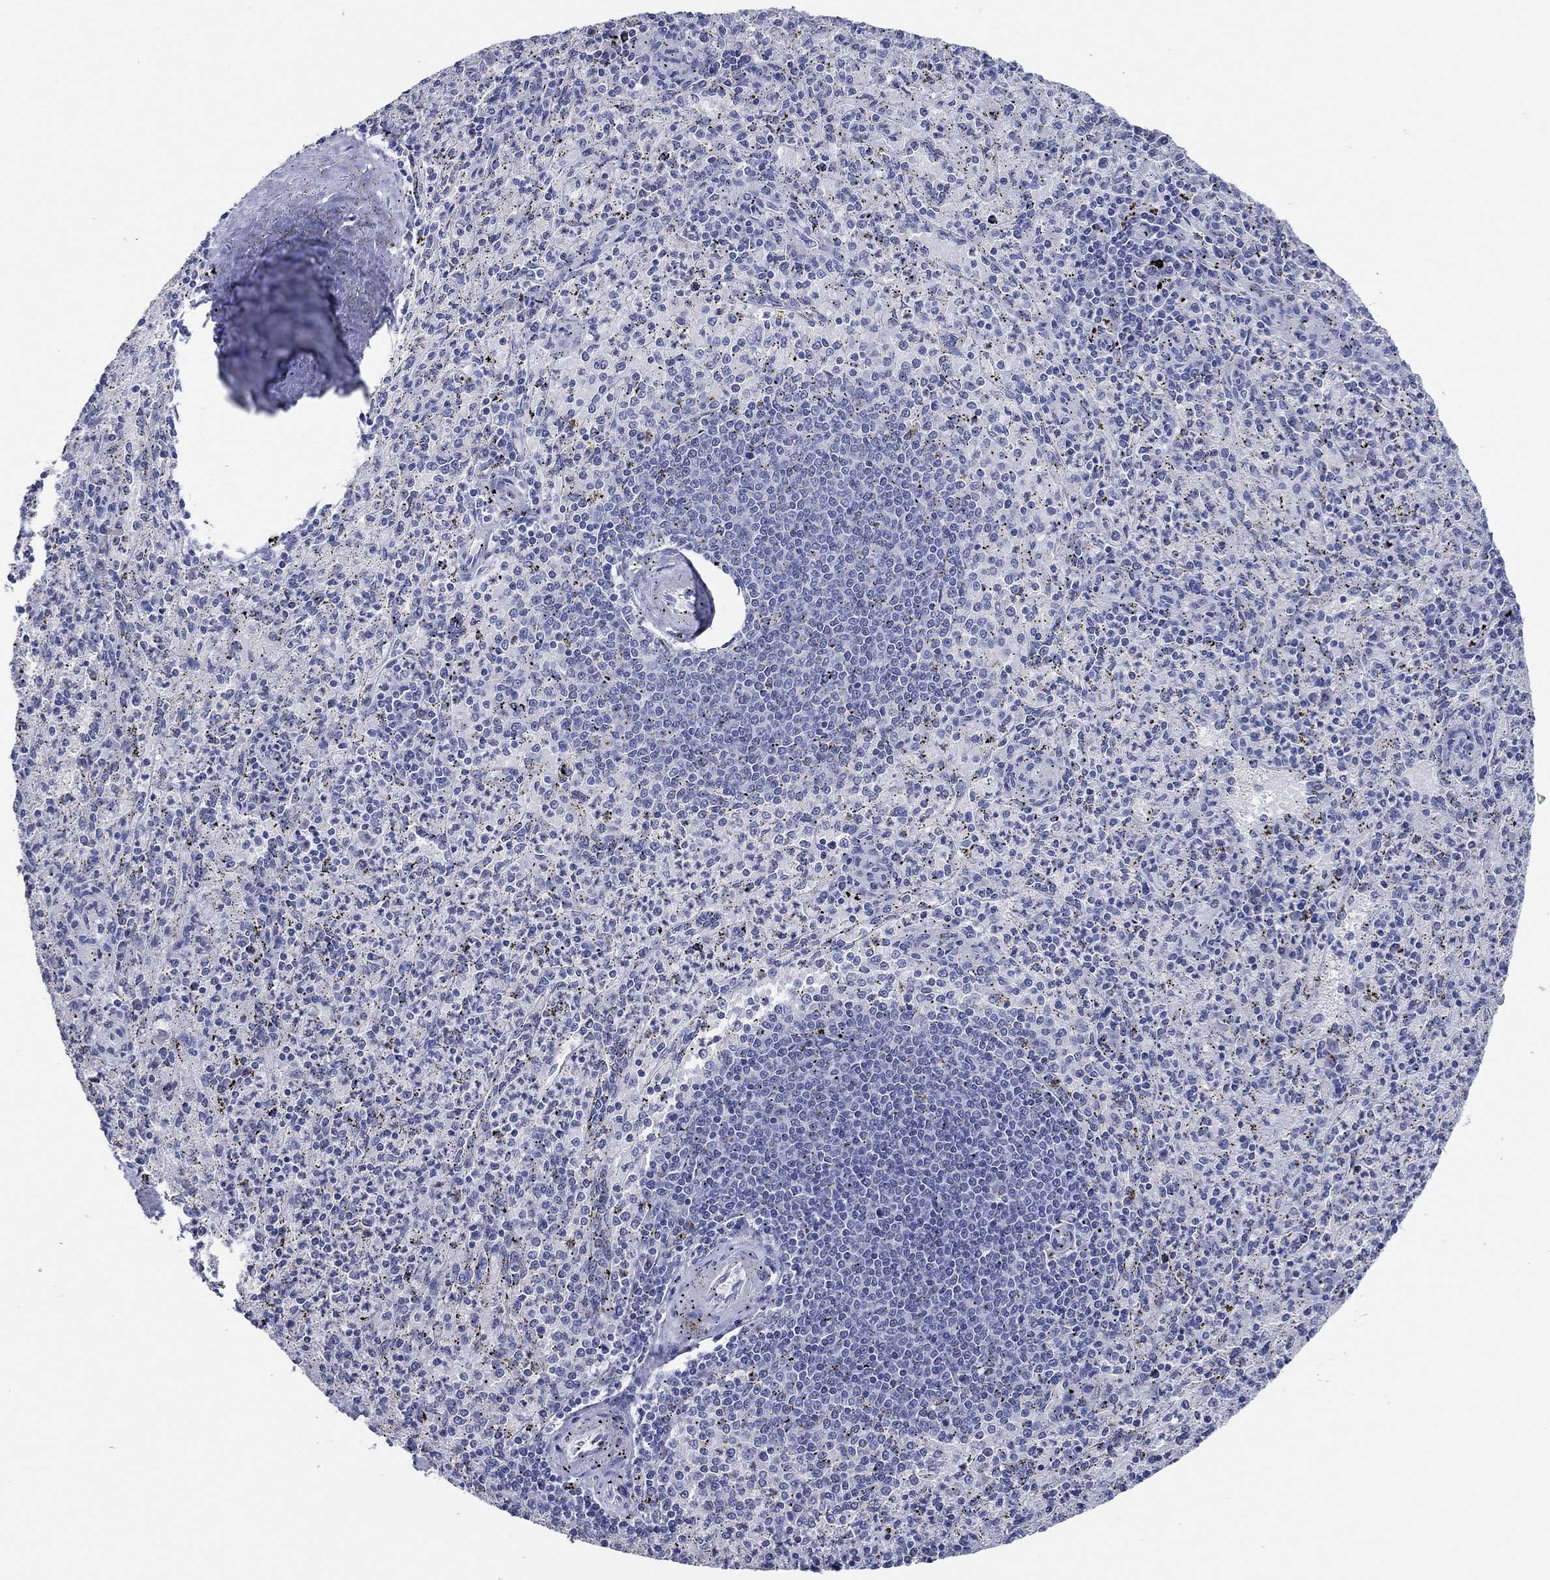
{"staining": {"intensity": "negative", "quantity": "none", "location": "none"}, "tissue": "spleen", "cell_type": "Cells in red pulp", "image_type": "normal", "snomed": [{"axis": "morphology", "description": "Normal tissue, NOS"}, {"axis": "topography", "description": "Spleen"}], "caption": "IHC histopathology image of normal spleen: human spleen stained with DAB (3,3'-diaminobenzidine) displays no significant protein expression in cells in red pulp.", "gene": "POU5F1", "patient": {"sex": "male", "age": 60}}